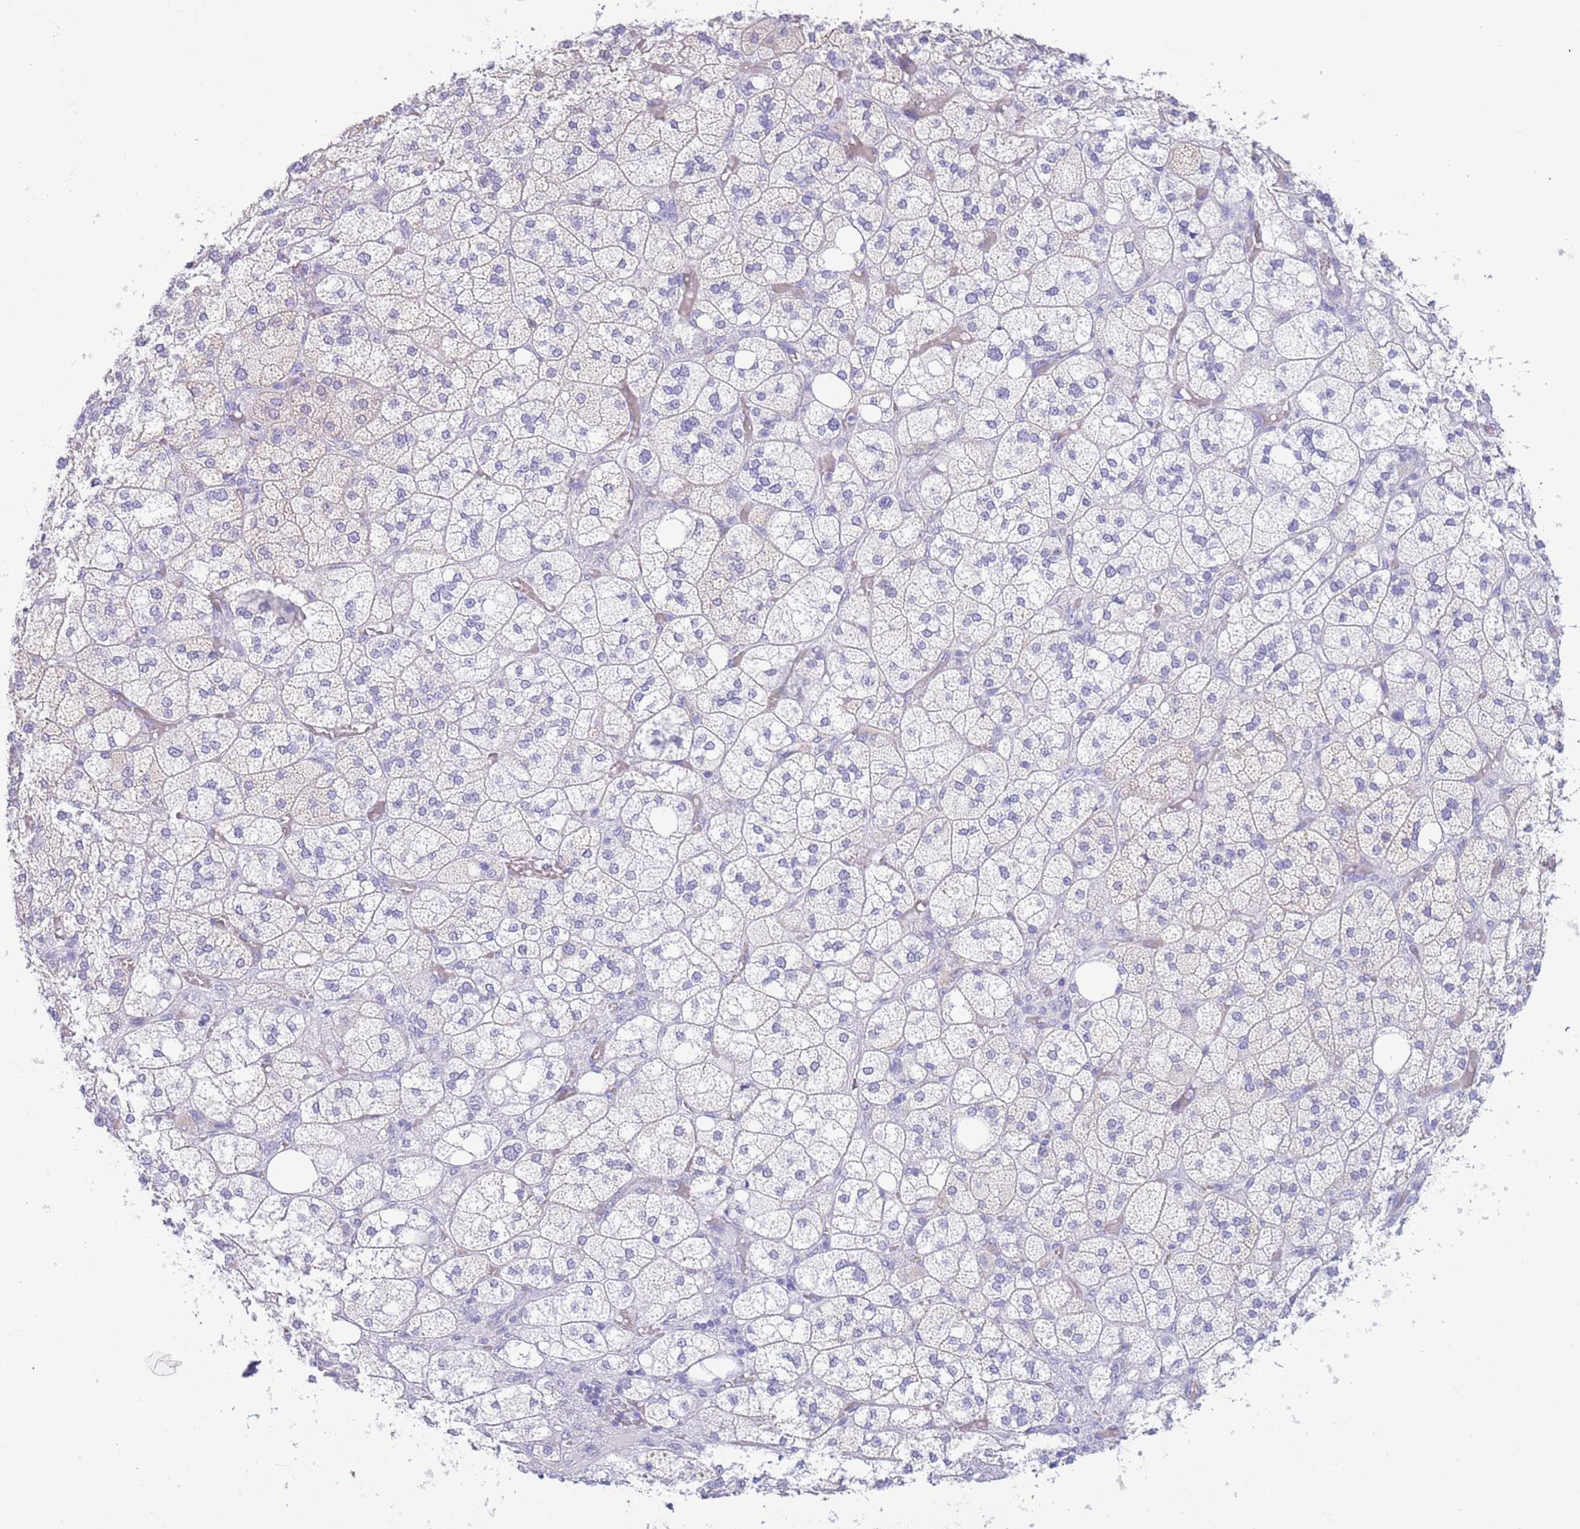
{"staining": {"intensity": "weak", "quantity": "<25%", "location": "cytoplasmic/membranous"}, "tissue": "adrenal gland", "cell_type": "Glandular cells", "image_type": "normal", "snomed": [{"axis": "morphology", "description": "Normal tissue, NOS"}, {"axis": "topography", "description": "Adrenal gland"}], "caption": "This histopathology image is of benign adrenal gland stained with immunohistochemistry (IHC) to label a protein in brown with the nuclei are counter-stained blue. There is no expression in glandular cells.", "gene": "ACR", "patient": {"sex": "male", "age": 61}}